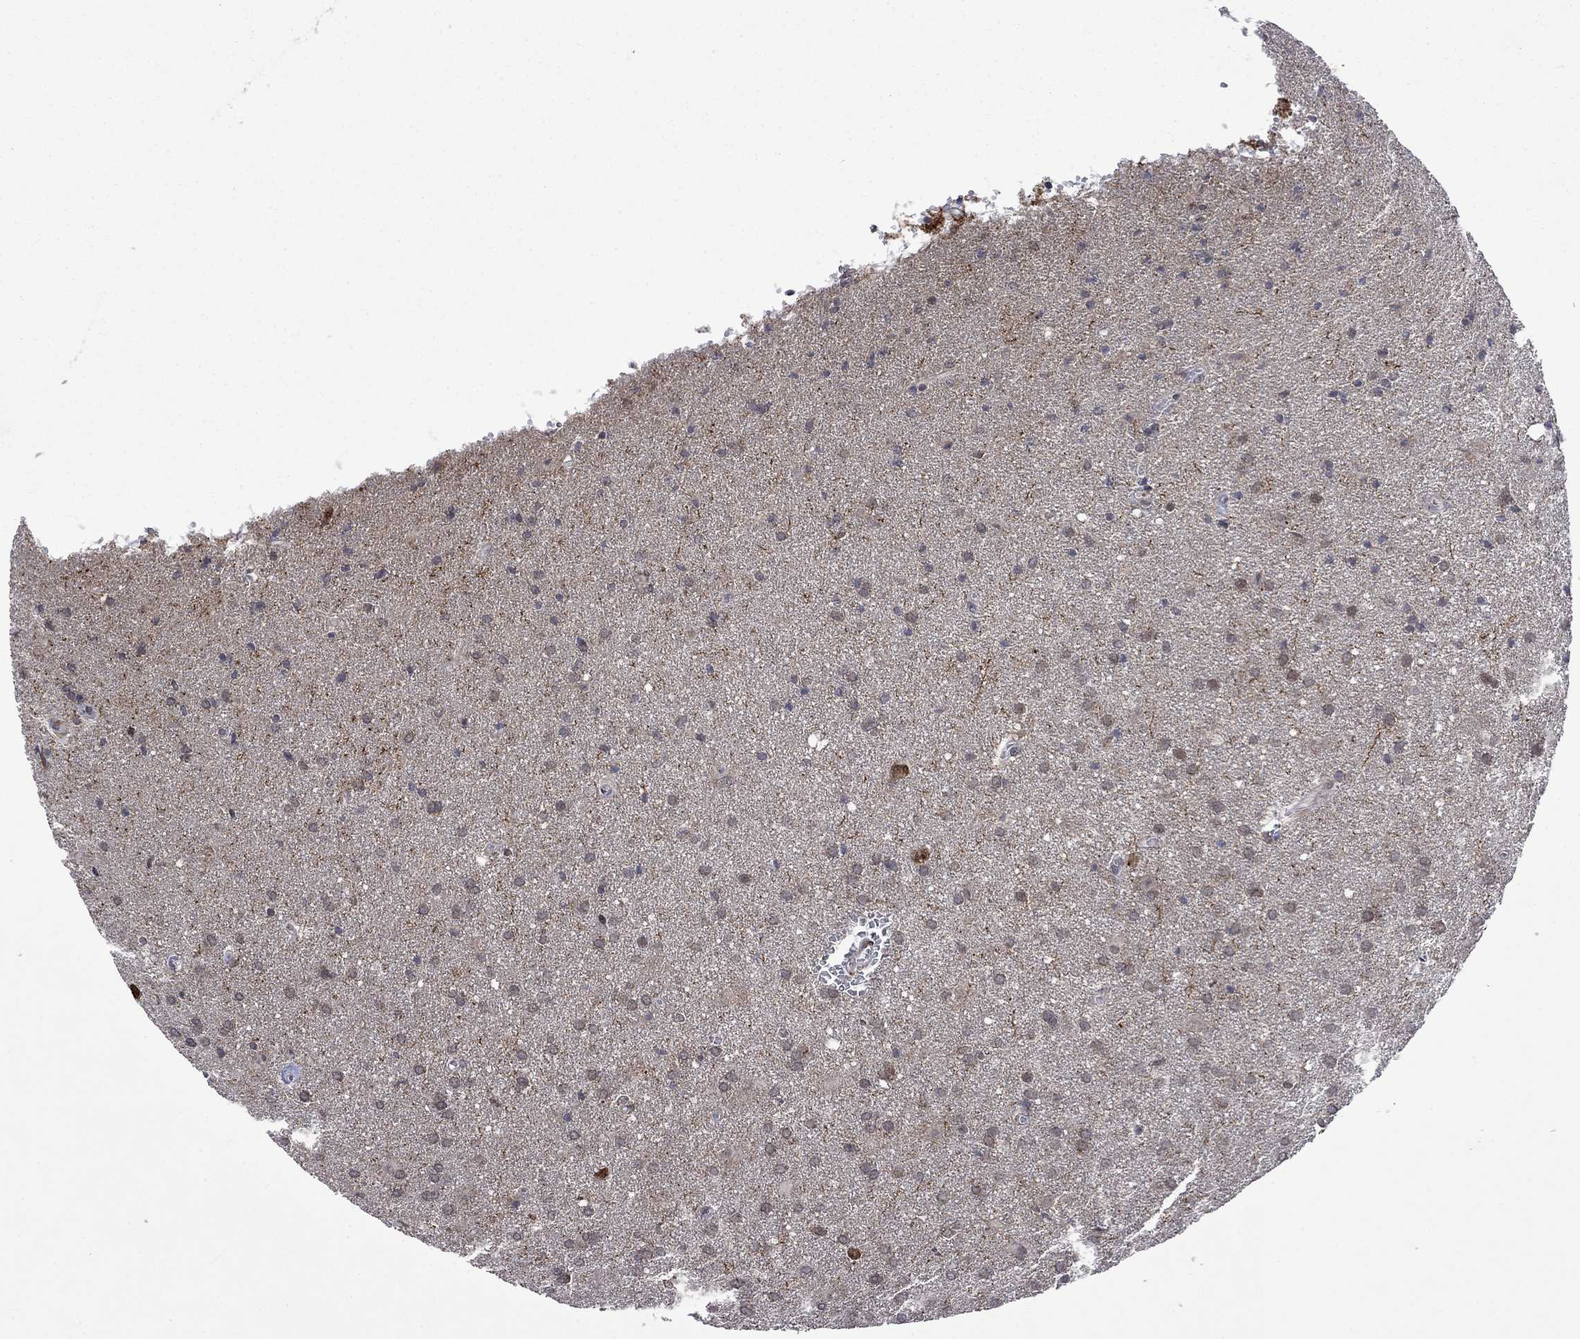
{"staining": {"intensity": "negative", "quantity": "none", "location": "none"}, "tissue": "glioma", "cell_type": "Tumor cells", "image_type": "cancer", "snomed": [{"axis": "morphology", "description": "Glioma, malignant, Low grade"}, {"axis": "topography", "description": "Brain"}], "caption": "Protein analysis of malignant glioma (low-grade) reveals no significant staining in tumor cells. (DAB immunohistochemistry (IHC), high magnification).", "gene": "PPP1R9A", "patient": {"sex": "male", "age": 58}}